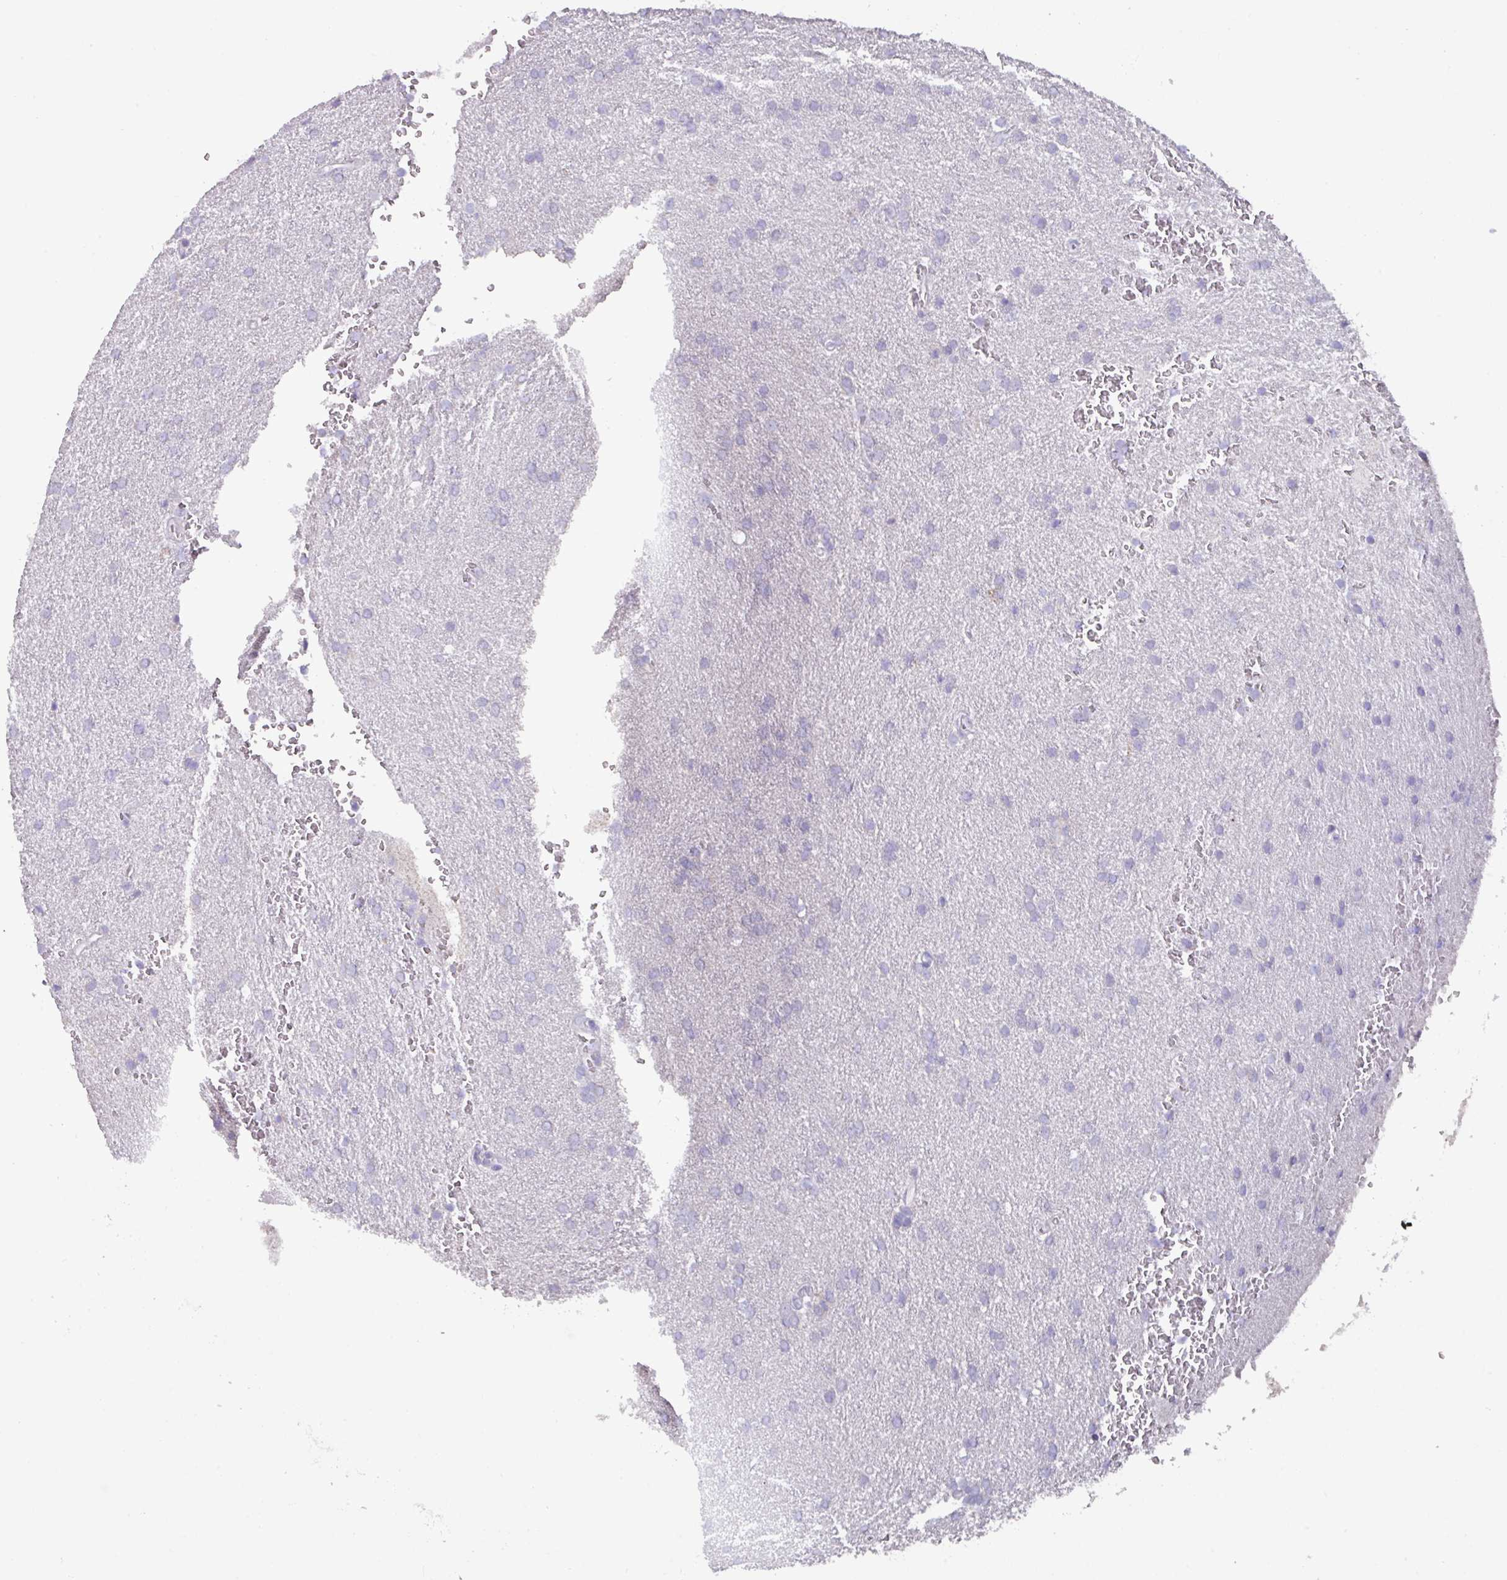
{"staining": {"intensity": "negative", "quantity": "none", "location": "none"}, "tissue": "glioma", "cell_type": "Tumor cells", "image_type": "cancer", "snomed": [{"axis": "morphology", "description": "Glioma, malignant, Low grade"}, {"axis": "topography", "description": "Brain"}], "caption": "Photomicrograph shows no protein staining in tumor cells of glioma tissue.", "gene": "MT-ND4", "patient": {"sex": "female", "age": 33}}